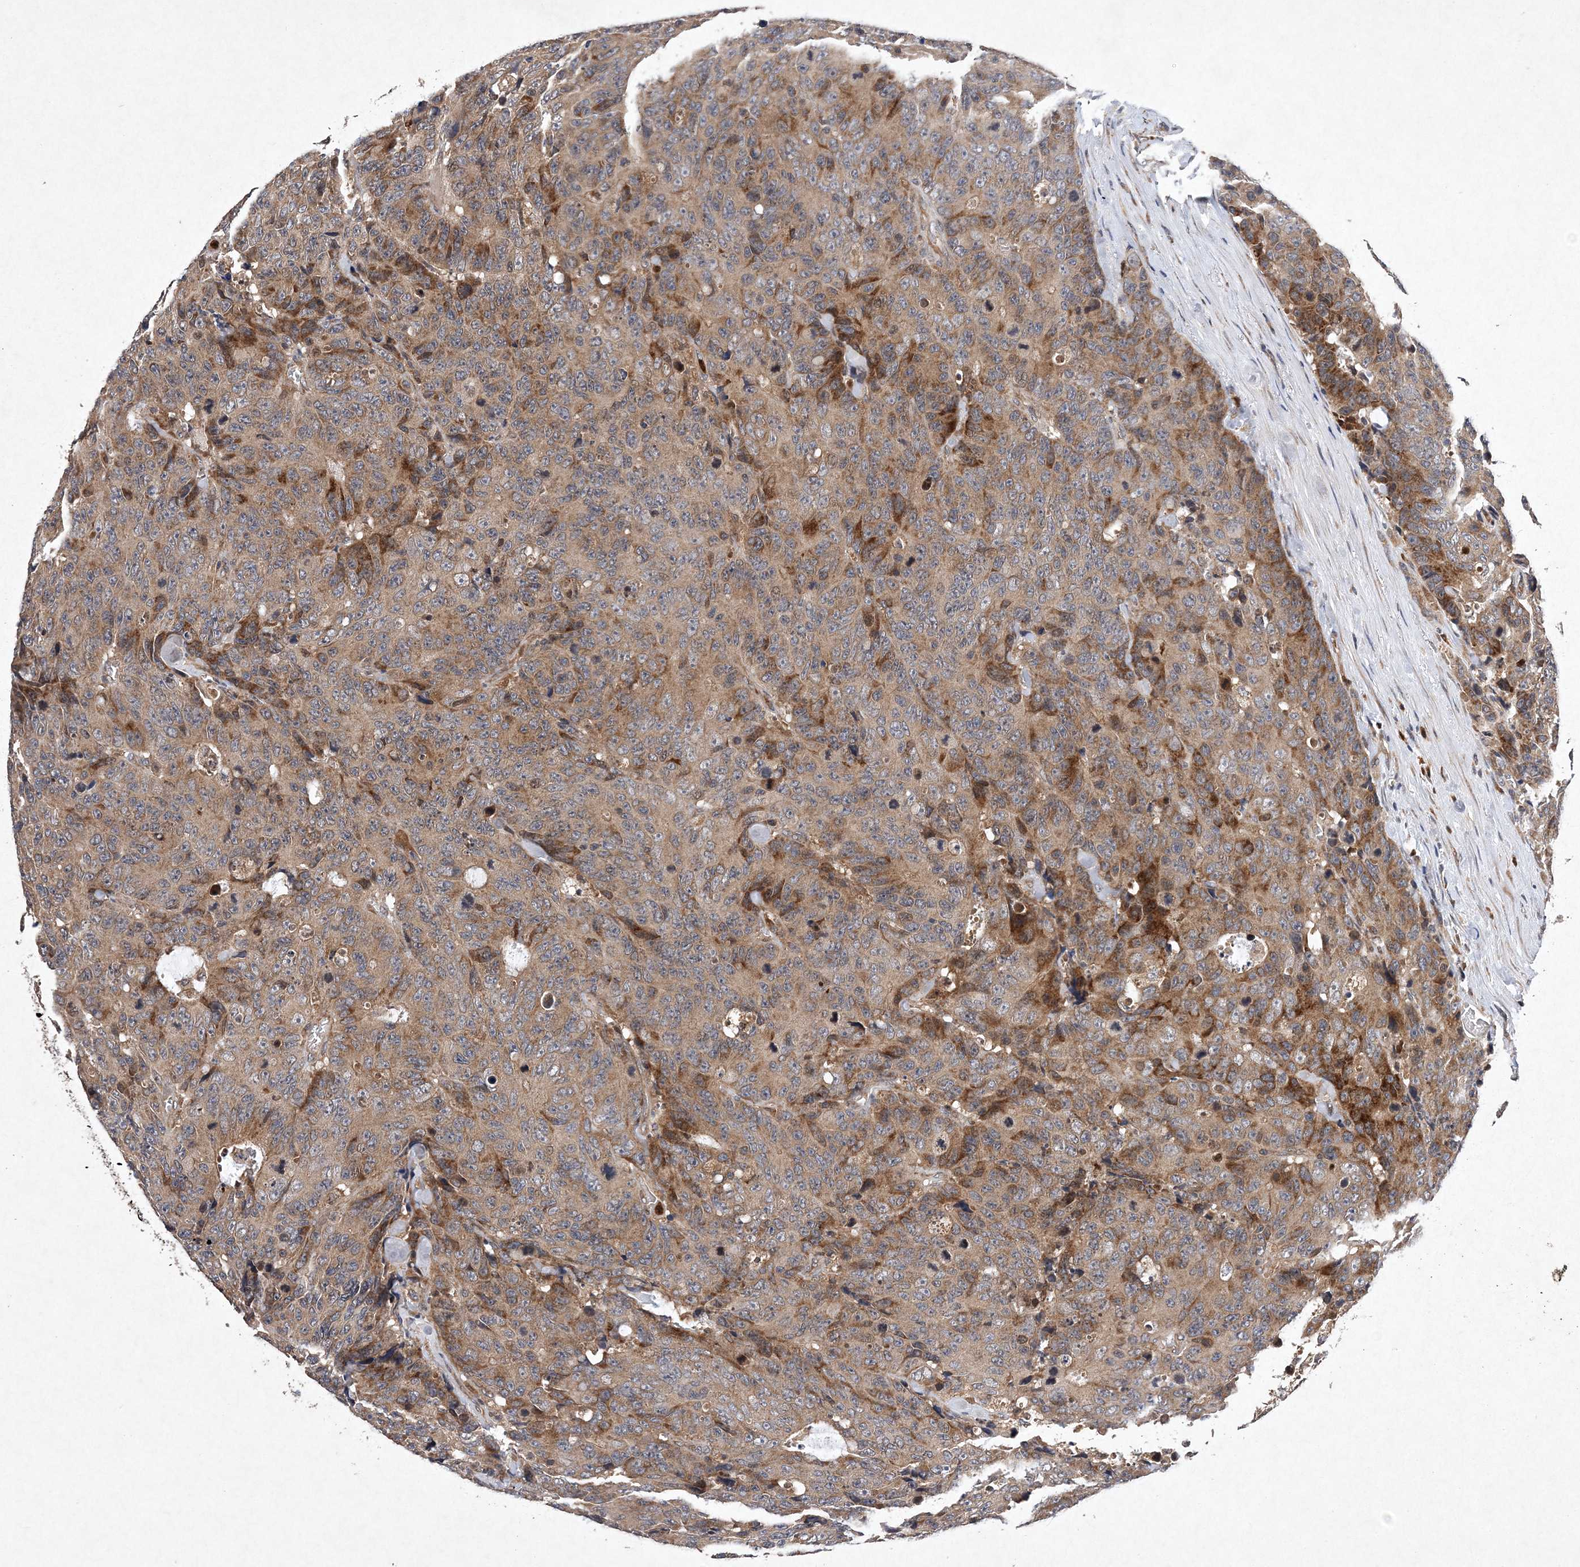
{"staining": {"intensity": "moderate", "quantity": ">75%", "location": "cytoplasmic/membranous"}, "tissue": "colorectal cancer", "cell_type": "Tumor cells", "image_type": "cancer", "snomed": [{"axis": "morphology", "description": "Adenocarcinoma, NOS"}, {"axis": "topography", "description": "Colon"}], "caption": "A photomicrograph showing moderate cytoplasmic/membranous staining in about >75% of tumor cells in colorectal adenocarcinoma, as visualized by brown immunohistochemical staining.", "gene": "PROSER1", "patient": {"sex": "female", "age": 86}}